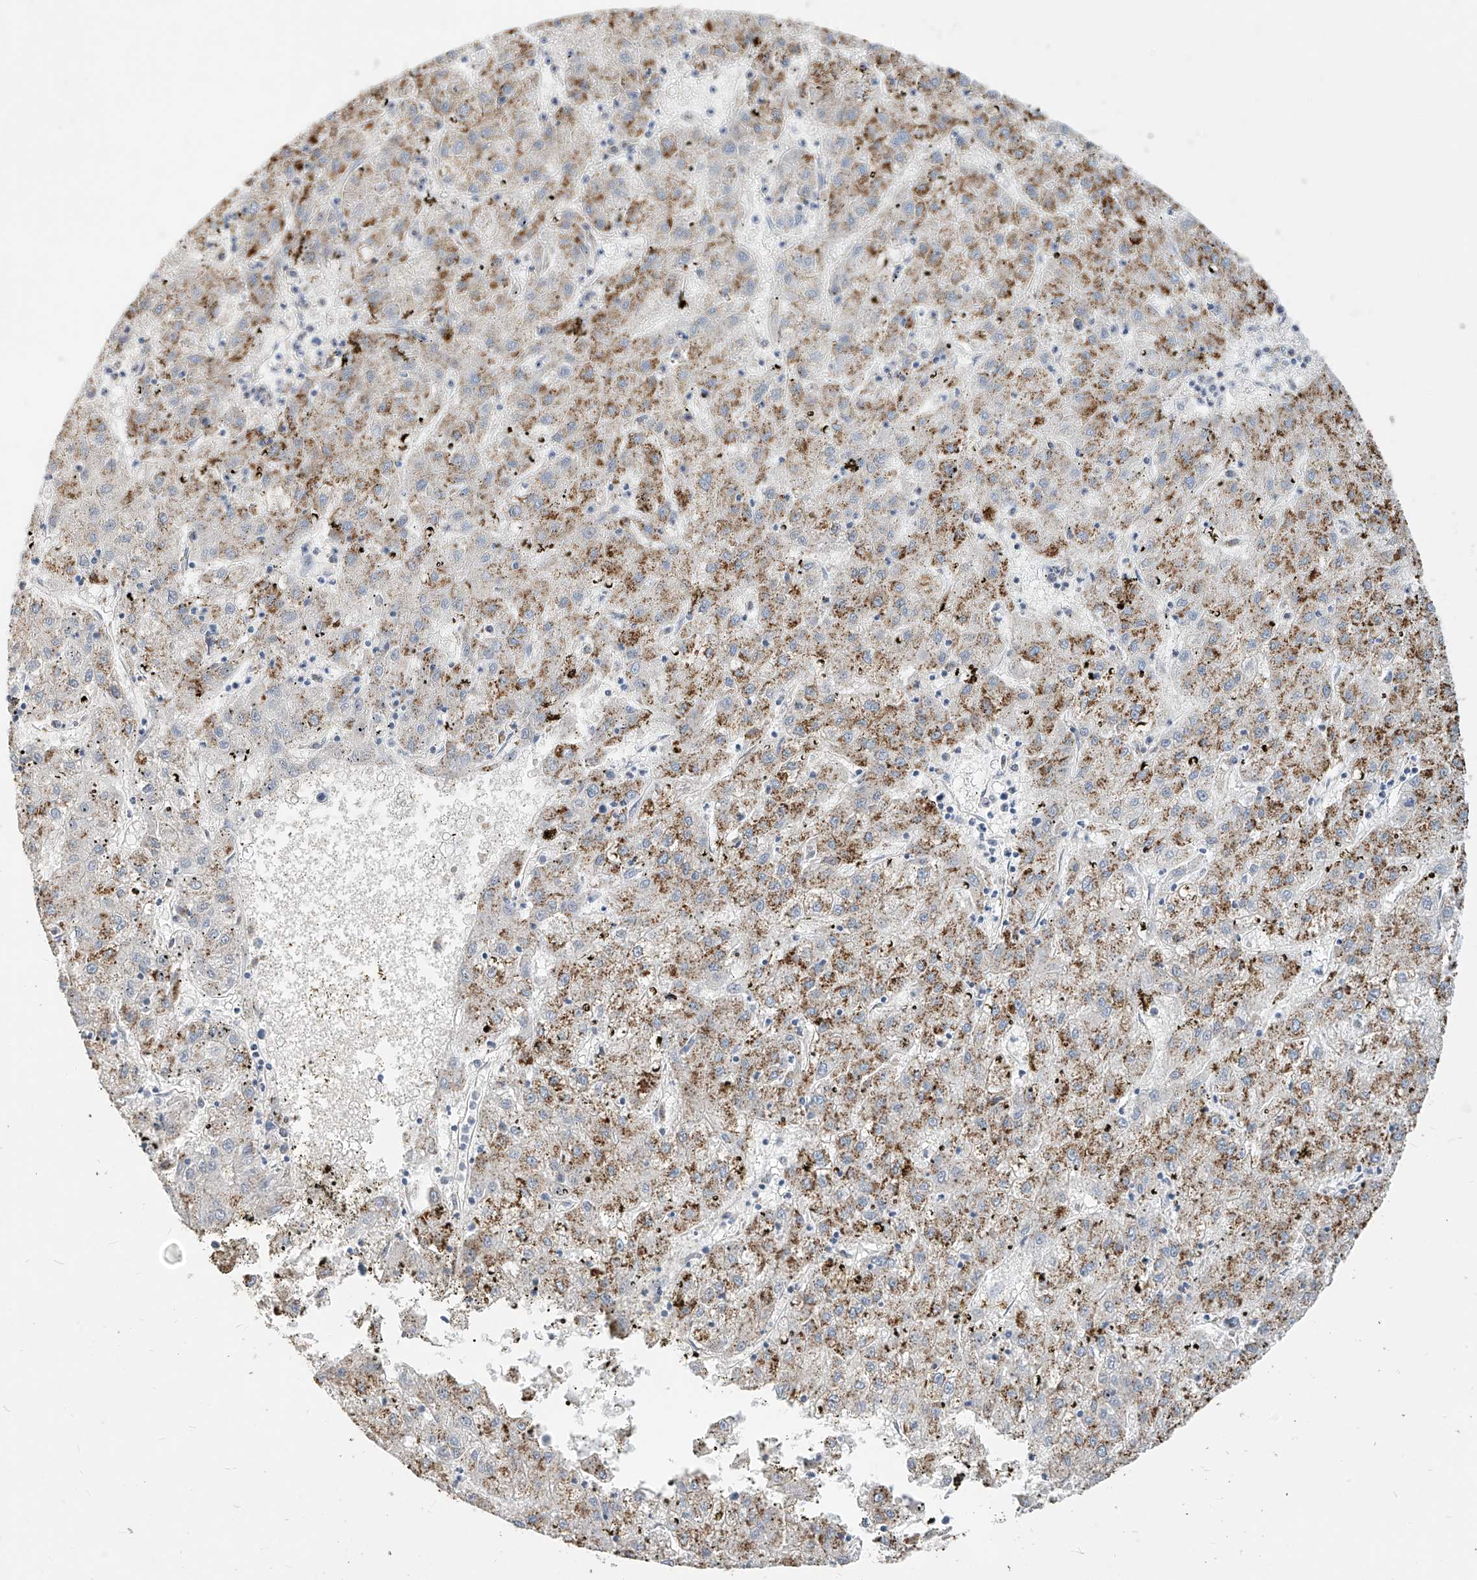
{"staining": {"intensity": "moderate", "quantity": ">75%", "location": "cytoplasmic/membranous"}, "tissue": "liver cancer", "cell_type": "Tumor cells", "image_type": "cancer", "snomed": [{"axis": "morphology", "description": "Carcinoma, Hepatocellular, NOS"}, {"axis": "topography", "description": "Liver"}], "caption": "Tumor cells exhibit medium levels of moderate cytoplasmic/membranous positivity in about >75% of cells in liver cancer.", "gene": "RASA2", "patient": {"sex": "male", "age": 72}}